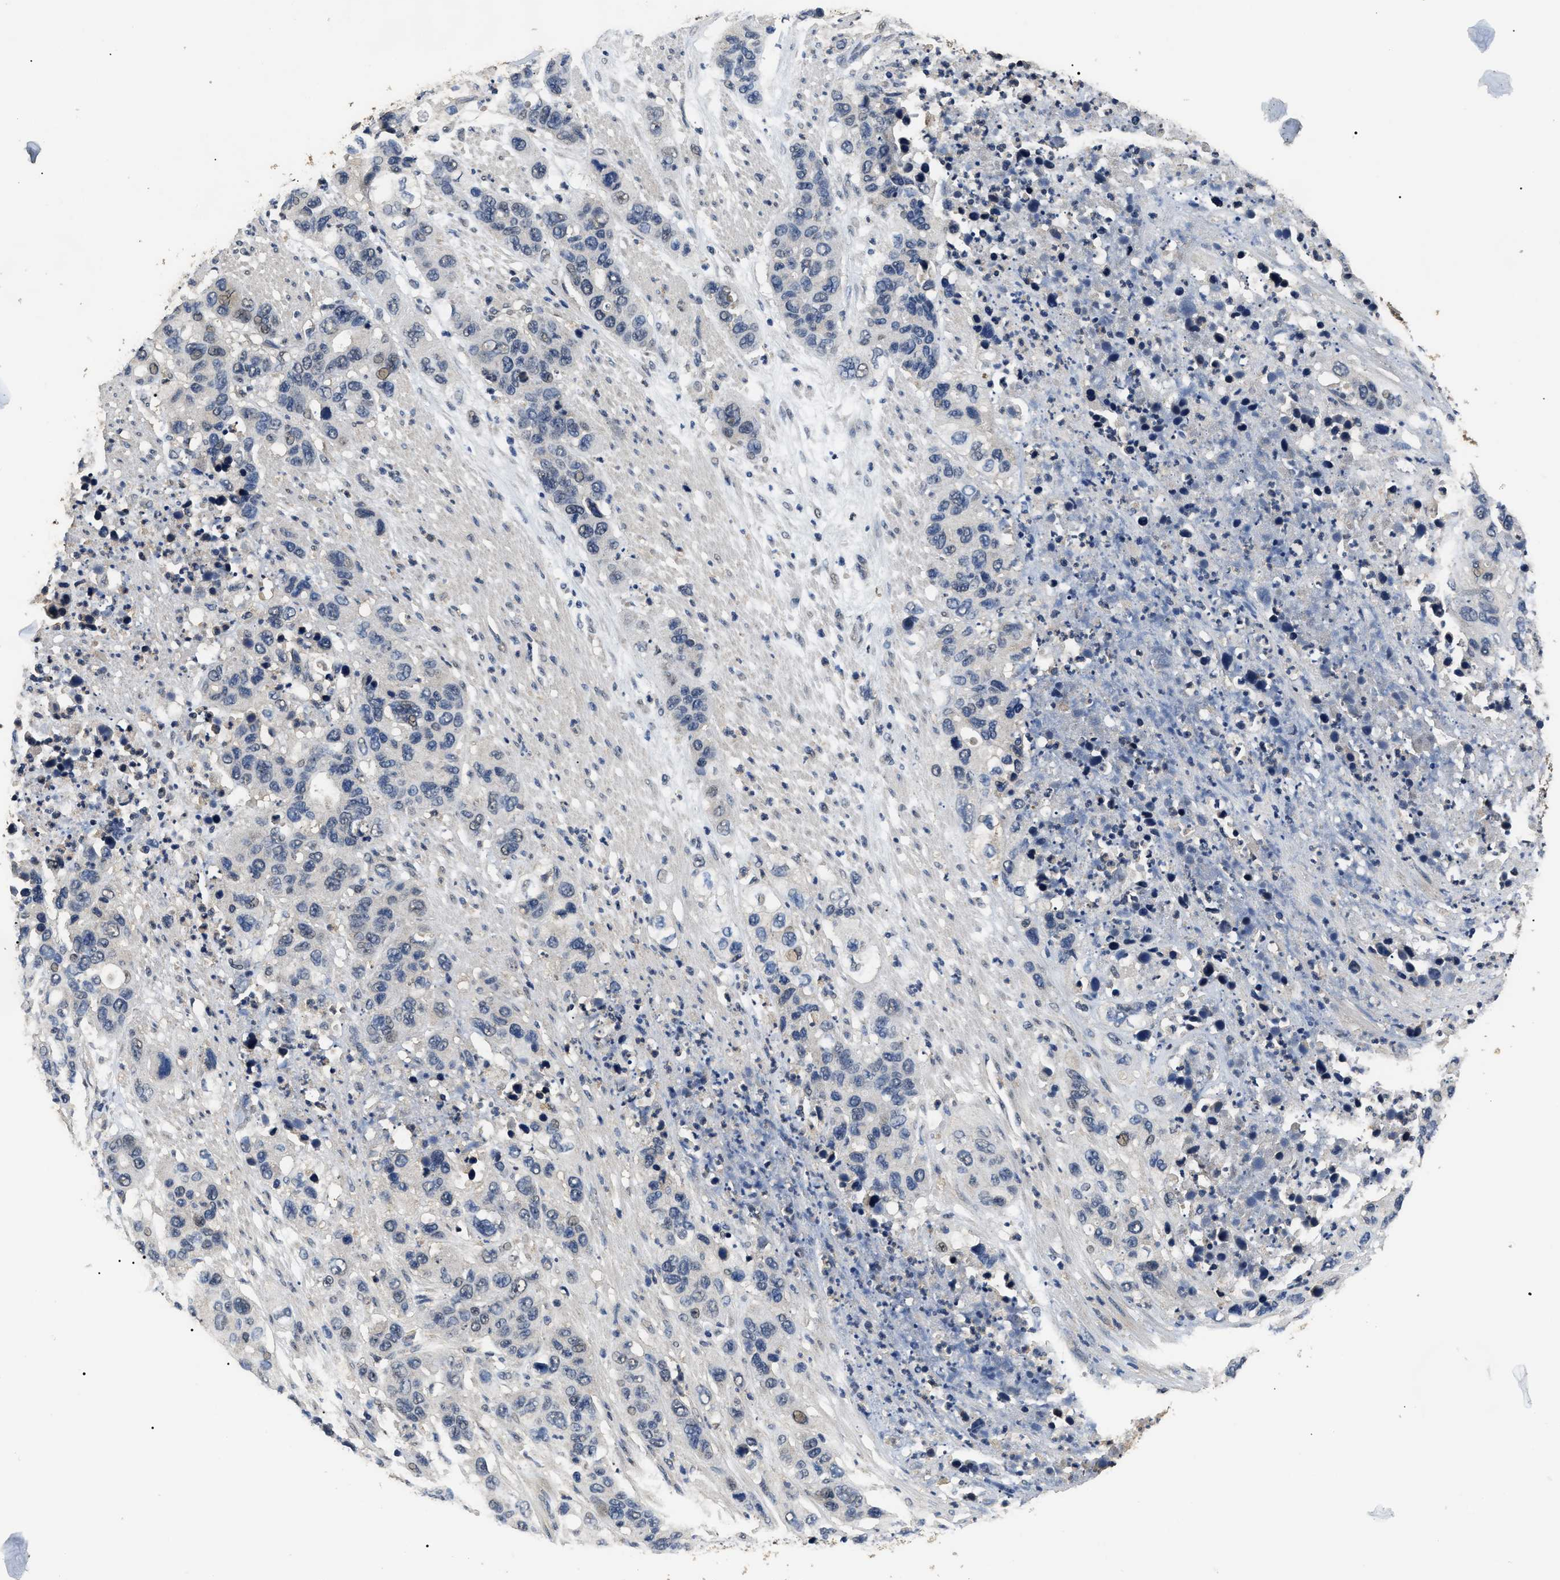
{"staining": {"intensity": "negative", "quantity": "none", "location": "none"}, "tissue": "pancreatic cancer", "cell_type": "Tumor cells", "image_type": "cancer", "snomed": [{"axis": "morphology", "description": "Adenocarcinoma, NOS"}, {"axis": "topography", "description": "Pancreas"}], "caption": "Photomicrograph shows no protein expression in tumor cells of adenocarcinoma (pancreatic) tissue.", "gene": "PSMD8", "patient": {"sex": "female", "age": 71}}